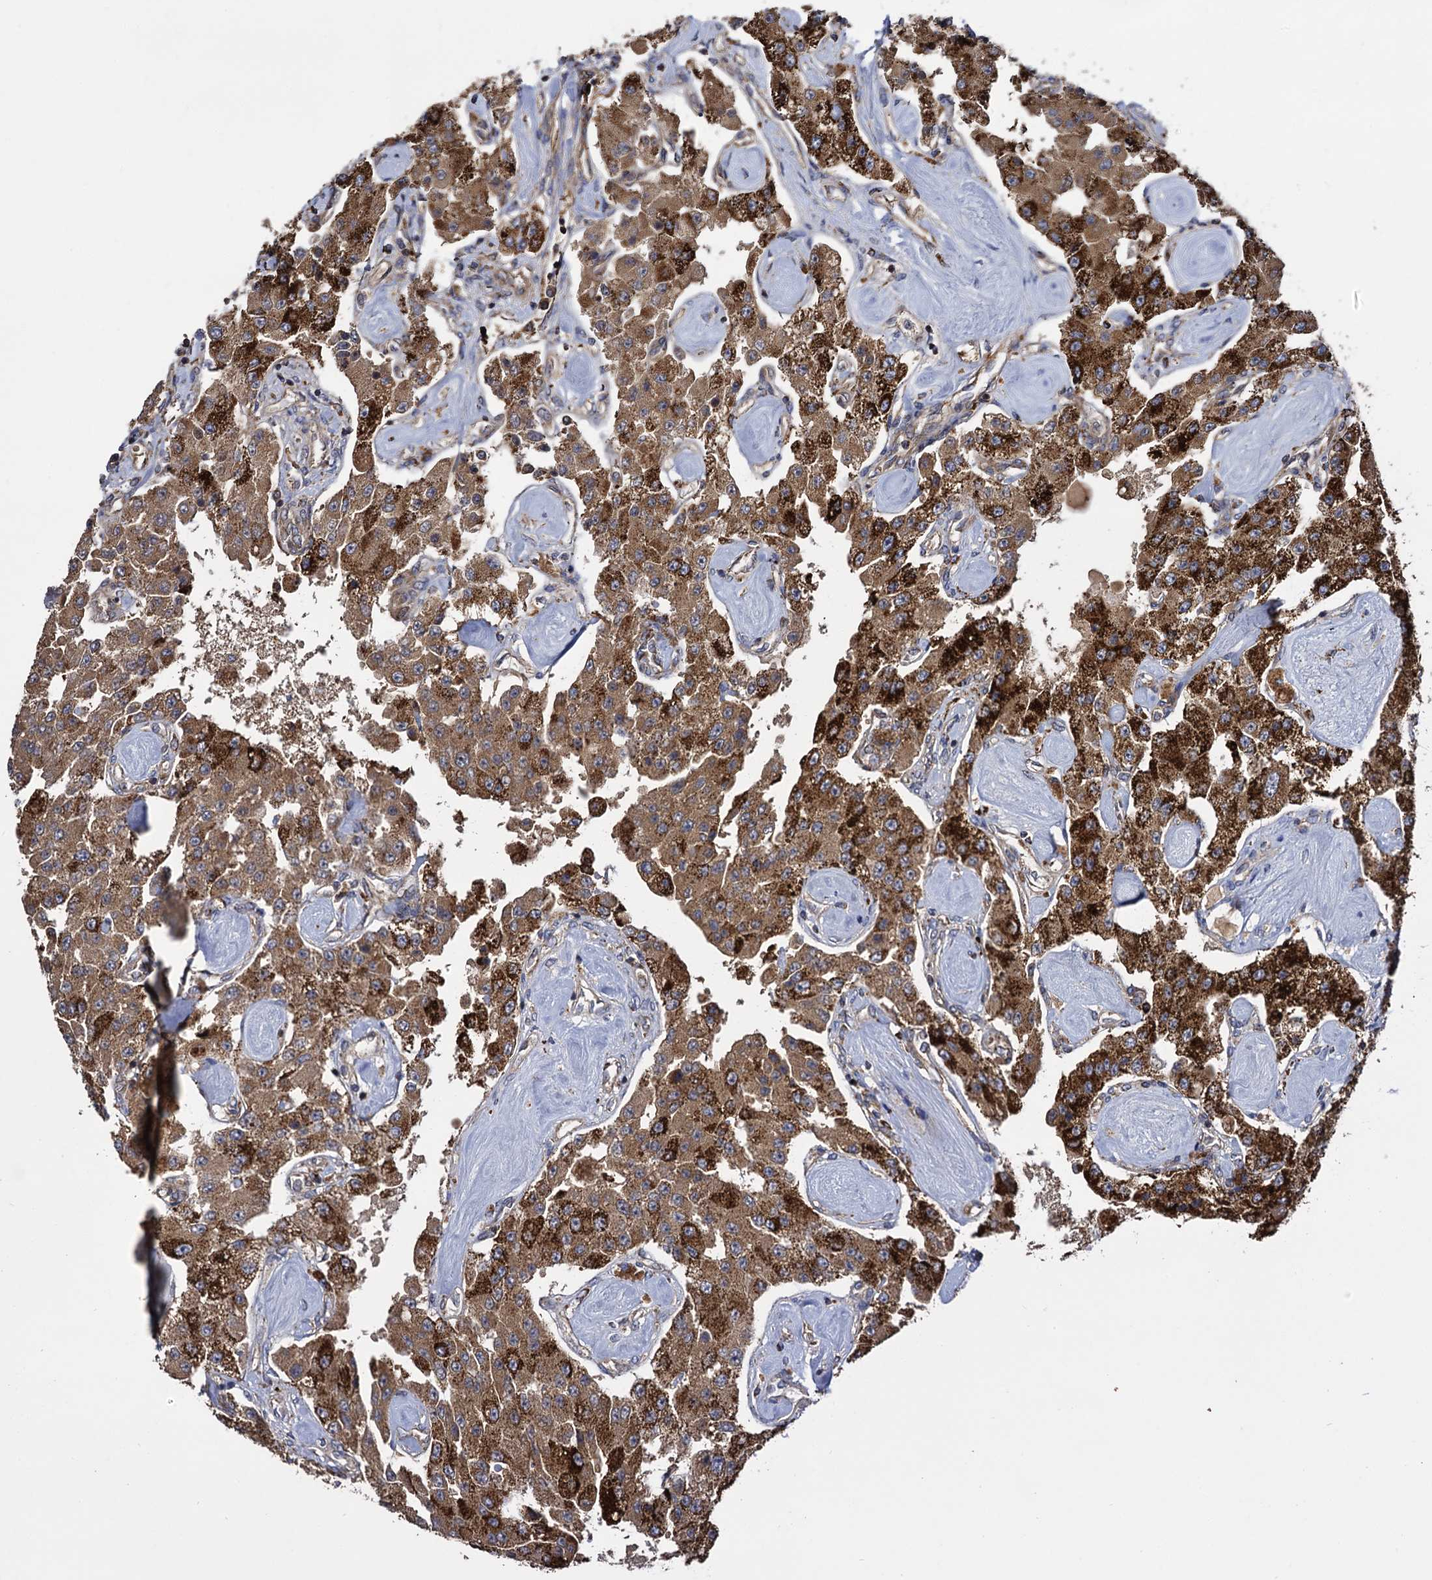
{"staining": {"intensity": "strong", "quantity": ">75%", "location": "cytoplasmic/membranous"}, "tissue": "carcinoid", "cell_type": "Tumor cells", "image_type": "cancer", "snomed": [{"axis": "morphology", "description": "Carcinoid, malignant, NOS"}, {"axis": "topography", "description": "Pancreas"}], "caption": "The immunohistochemical stain highlights strong cytoplasmic/membranous expression in tumor cells of carcinoid tissue.", "gene": "IQCH", "patient": {"sex": "male", "age": 41}}